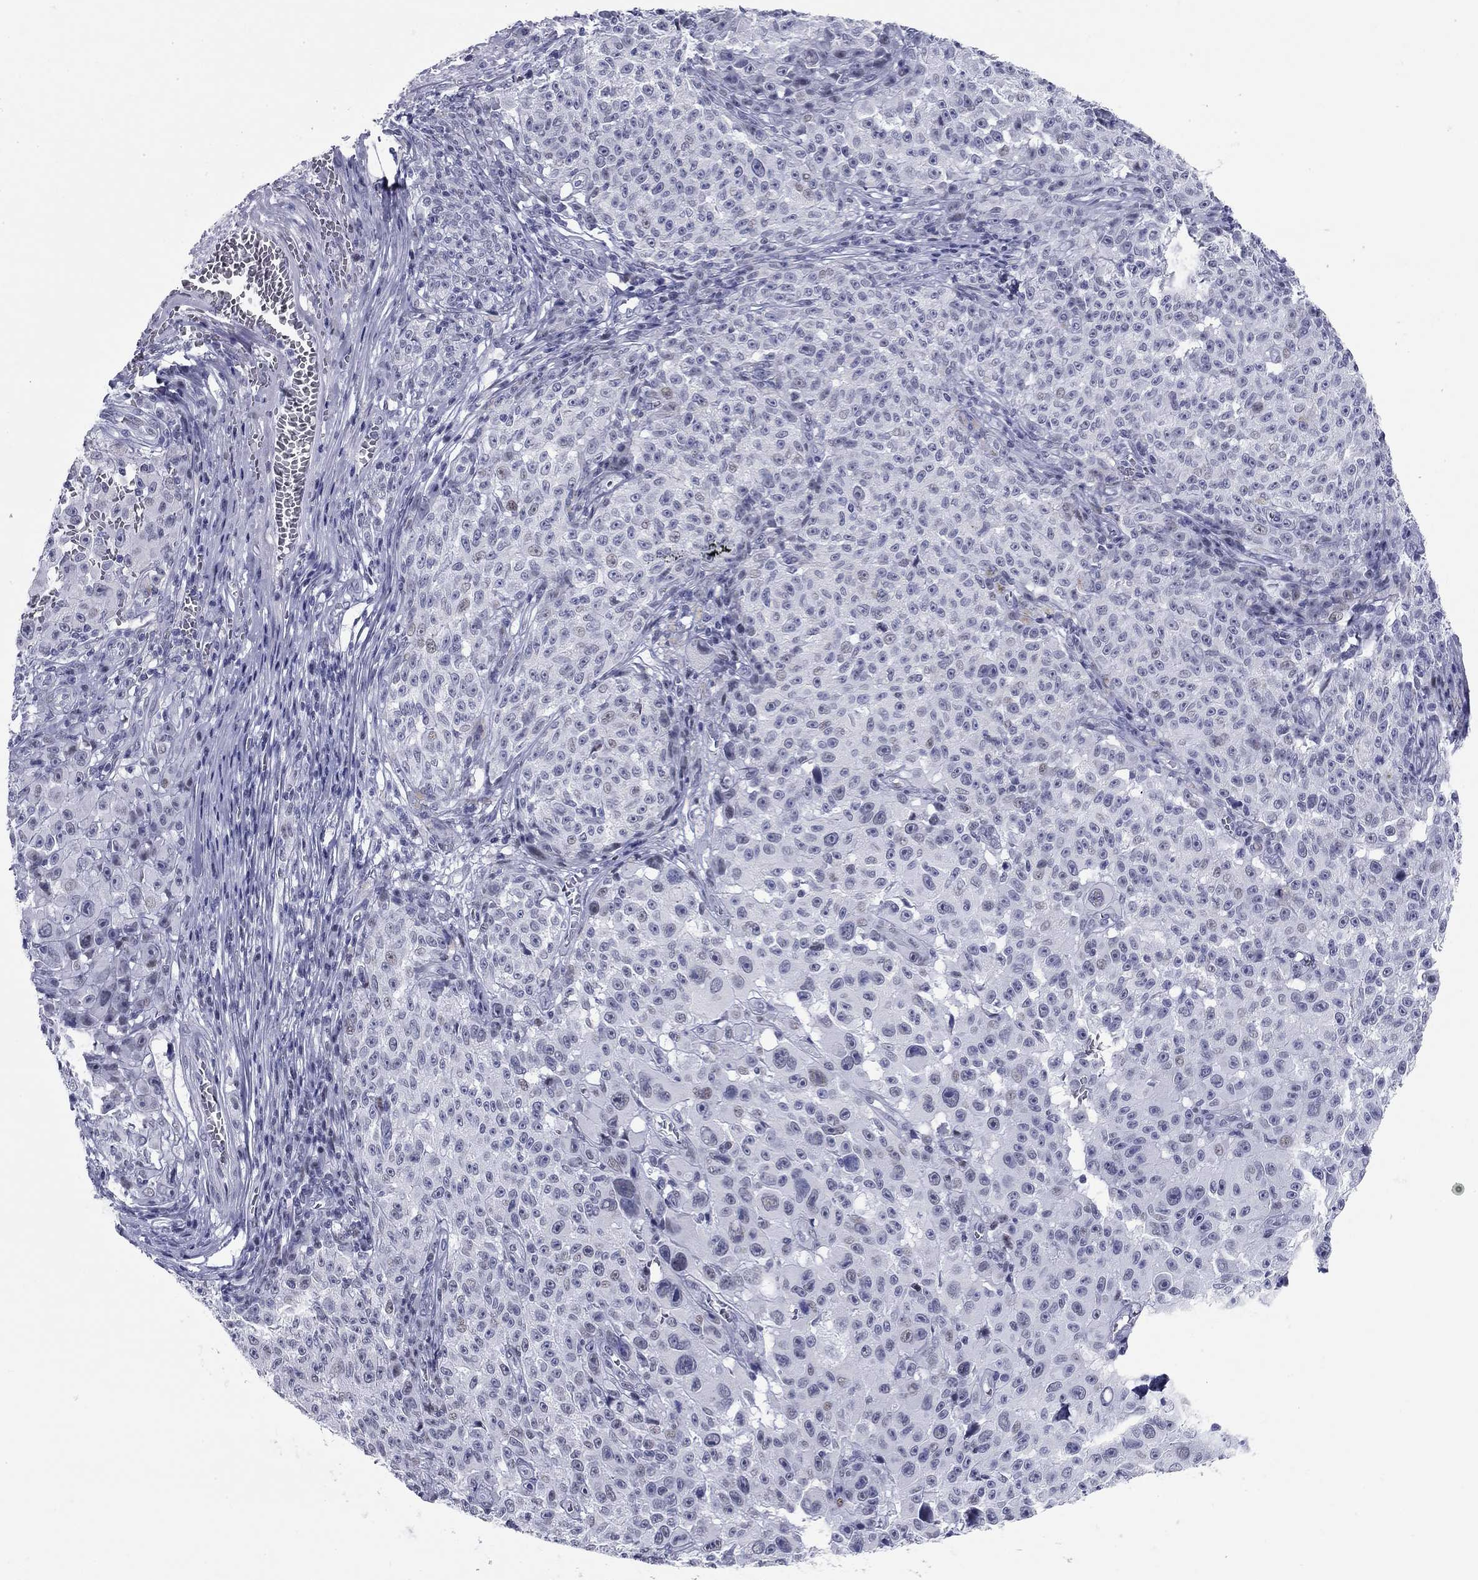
{"staining": {"intensity": "negative", "quantity": "none", "location": "none"}, "tissue": "melanoma", "cell_type": "Tumor cells", "image_type": "cancer", "snomed": [{"axis": "morphology", "description": "Malignant melanoma, NOS"}, {"axis": "topography", "description": "Skin"}], "caption": "This photomicrograph is of melanoma stained with IHC to label a protein in brown with the nuclei are counter-stained blue. There is no staining in tumor cells.", "gene": "ASF1B", "patient": {"sex": "female", "age": 82}}